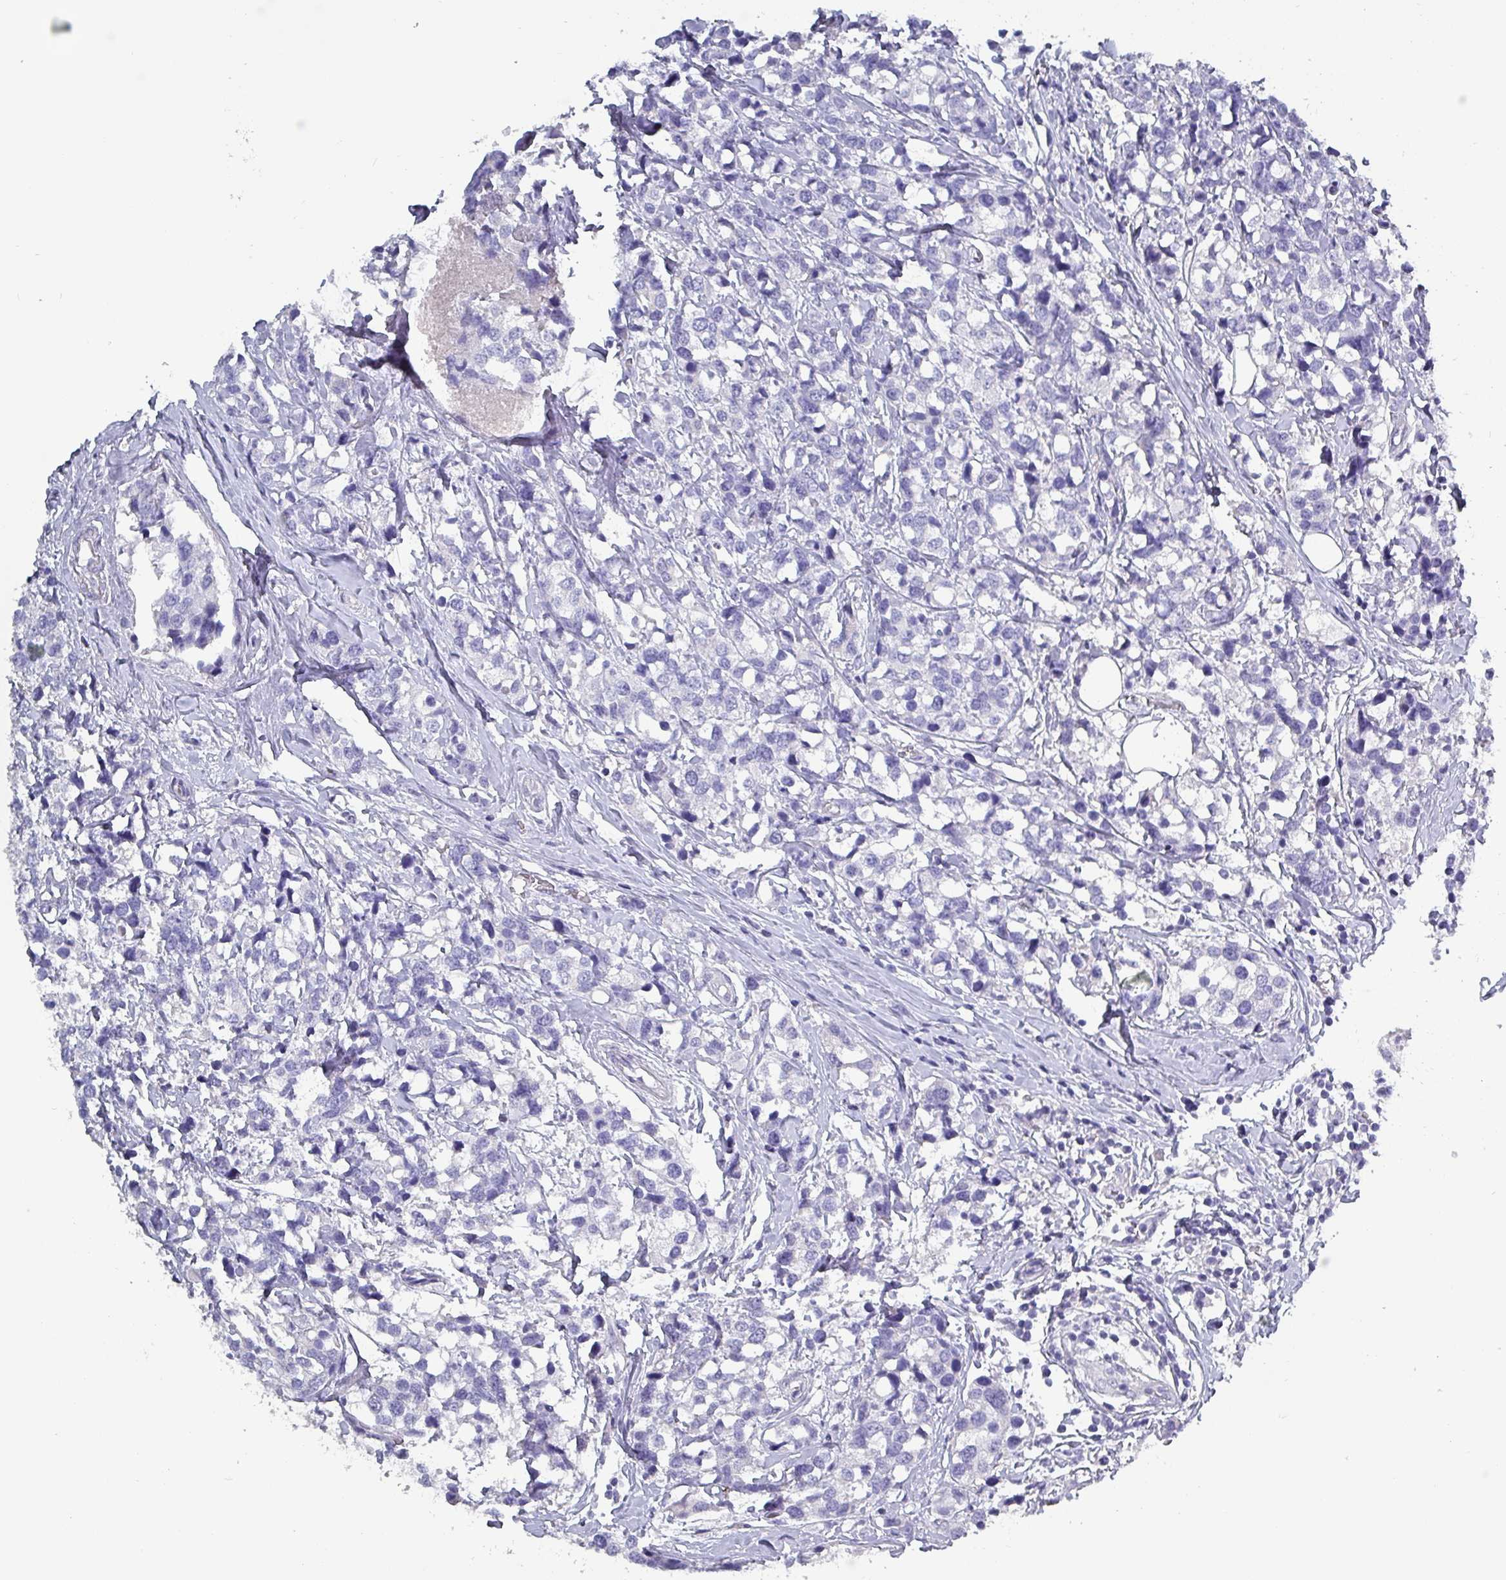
{"staining": {"intensity": "negative", "quantity": "none", "location": "none"}, "tissue": "breast cancer", "cell_type": "Tumor cells", "image_type": "cancer", "snomed": [{"axis": "morphology", "description": "Lobular carcinoma"}, {"axis": "topography", "description": "Breast"}], "caption": "A photomicrograph of human lobular carcinoma (breast) is negative for staining in tumor cells.", "gene": "INS-IGF2", "patient": {"sex": "female", "age": 59}}